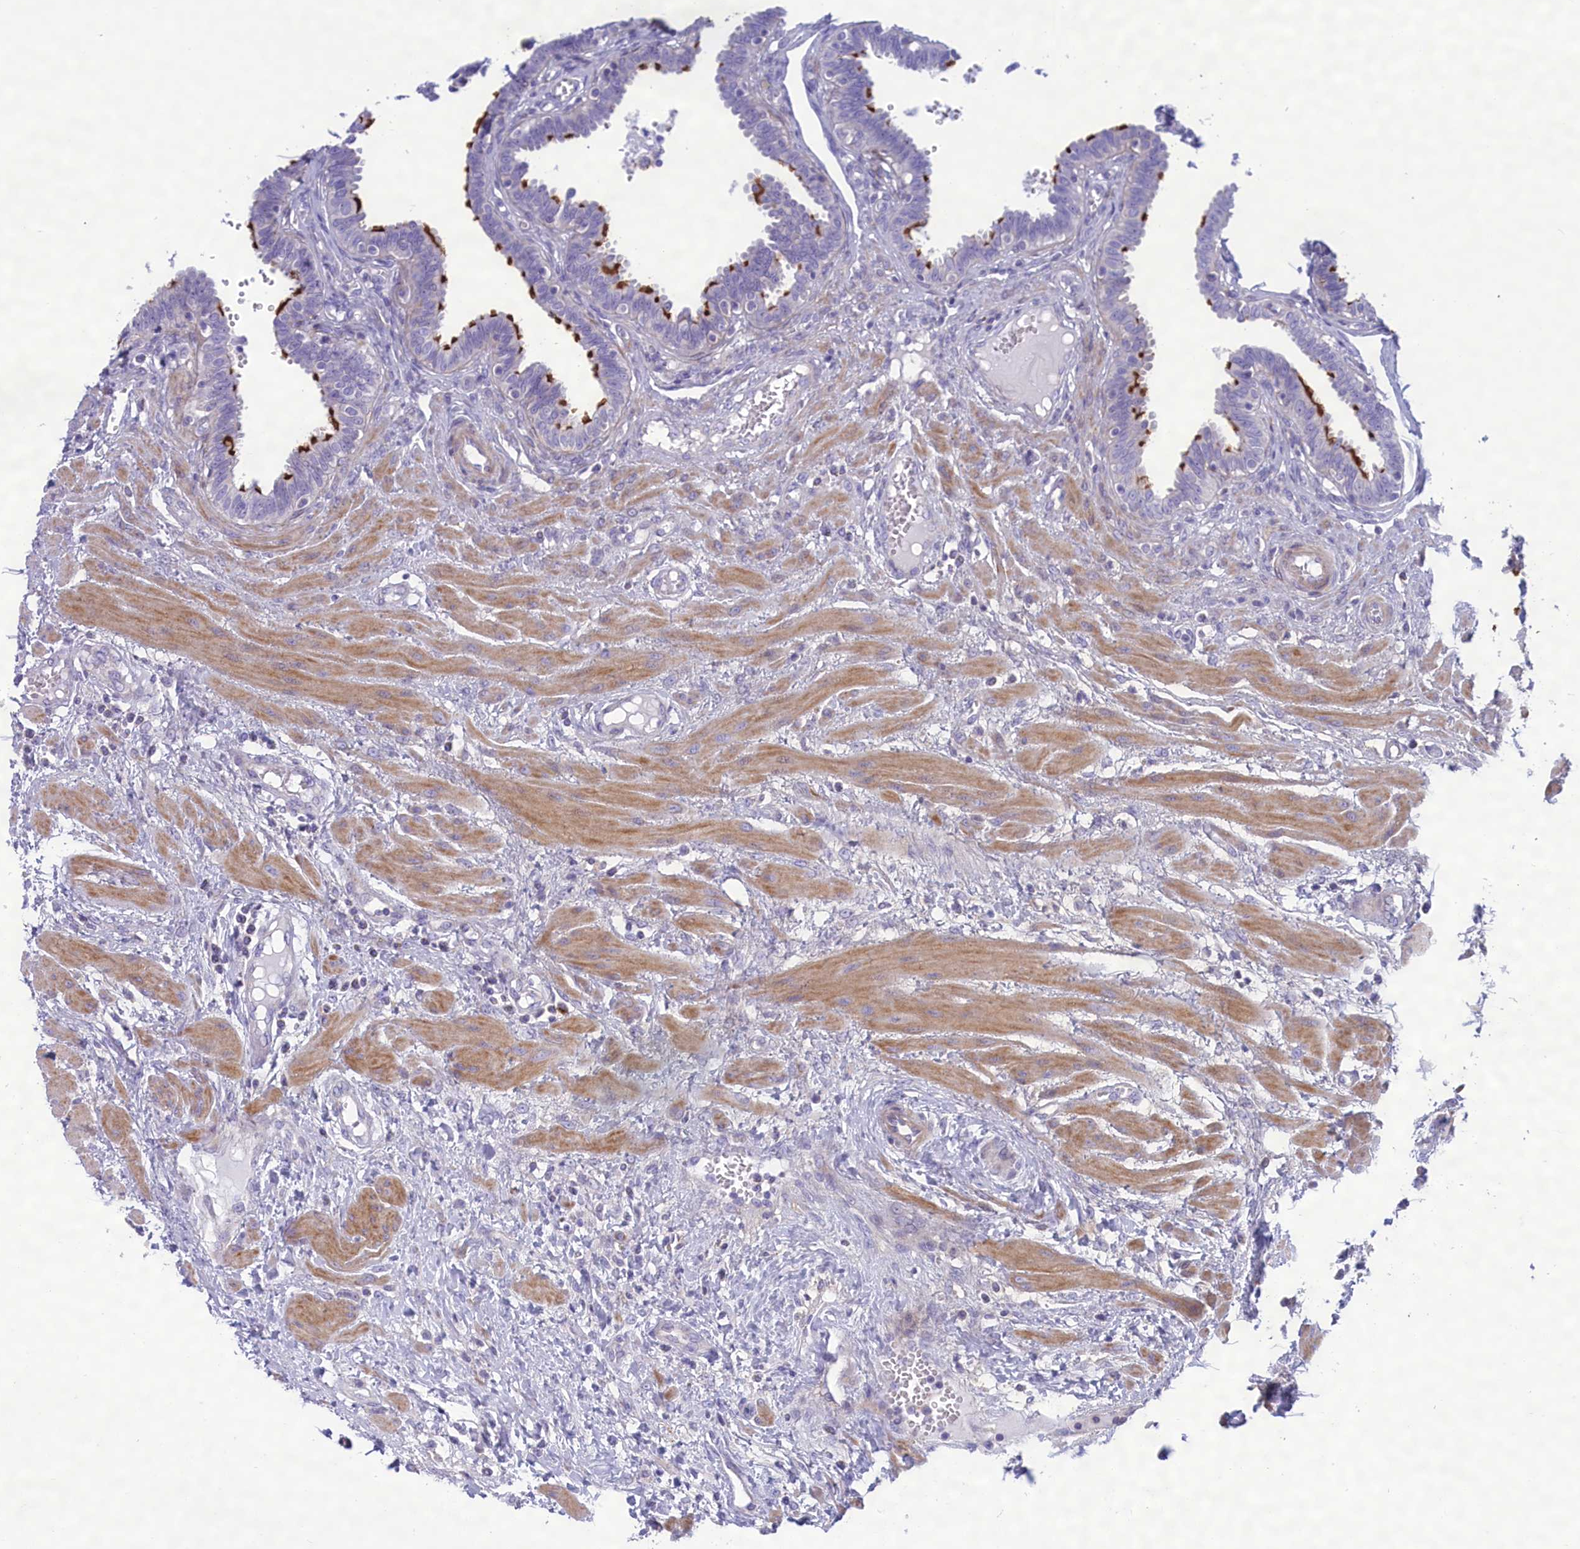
{"staining": {"intensity": "moderate", "quantity": "<25%", "location": "cytoplasmic/membranous"}, "tissue": "fallopian tube", "cell_type": "Glandular cells", "image_type": "normal", "snomed": [{"axis": "morphology", "description": "Normal tissue, NOS"}, {"axis": "topography", "description": "Fallopian tube"}], "caption": "Normal fallopian tube was stained to show a protein in brown. There is low levels of moderate cytoplasmic/membranous staining in approximately <25% of glandular cells. Using DAB (3,3'-diaminobenzidine) (brown) and hematoxylin (blue) stains, captured at high magnification using brightfield microscopy.", "gene": "MPV17L2", "patient": {"sex": "female", "age": 32}}